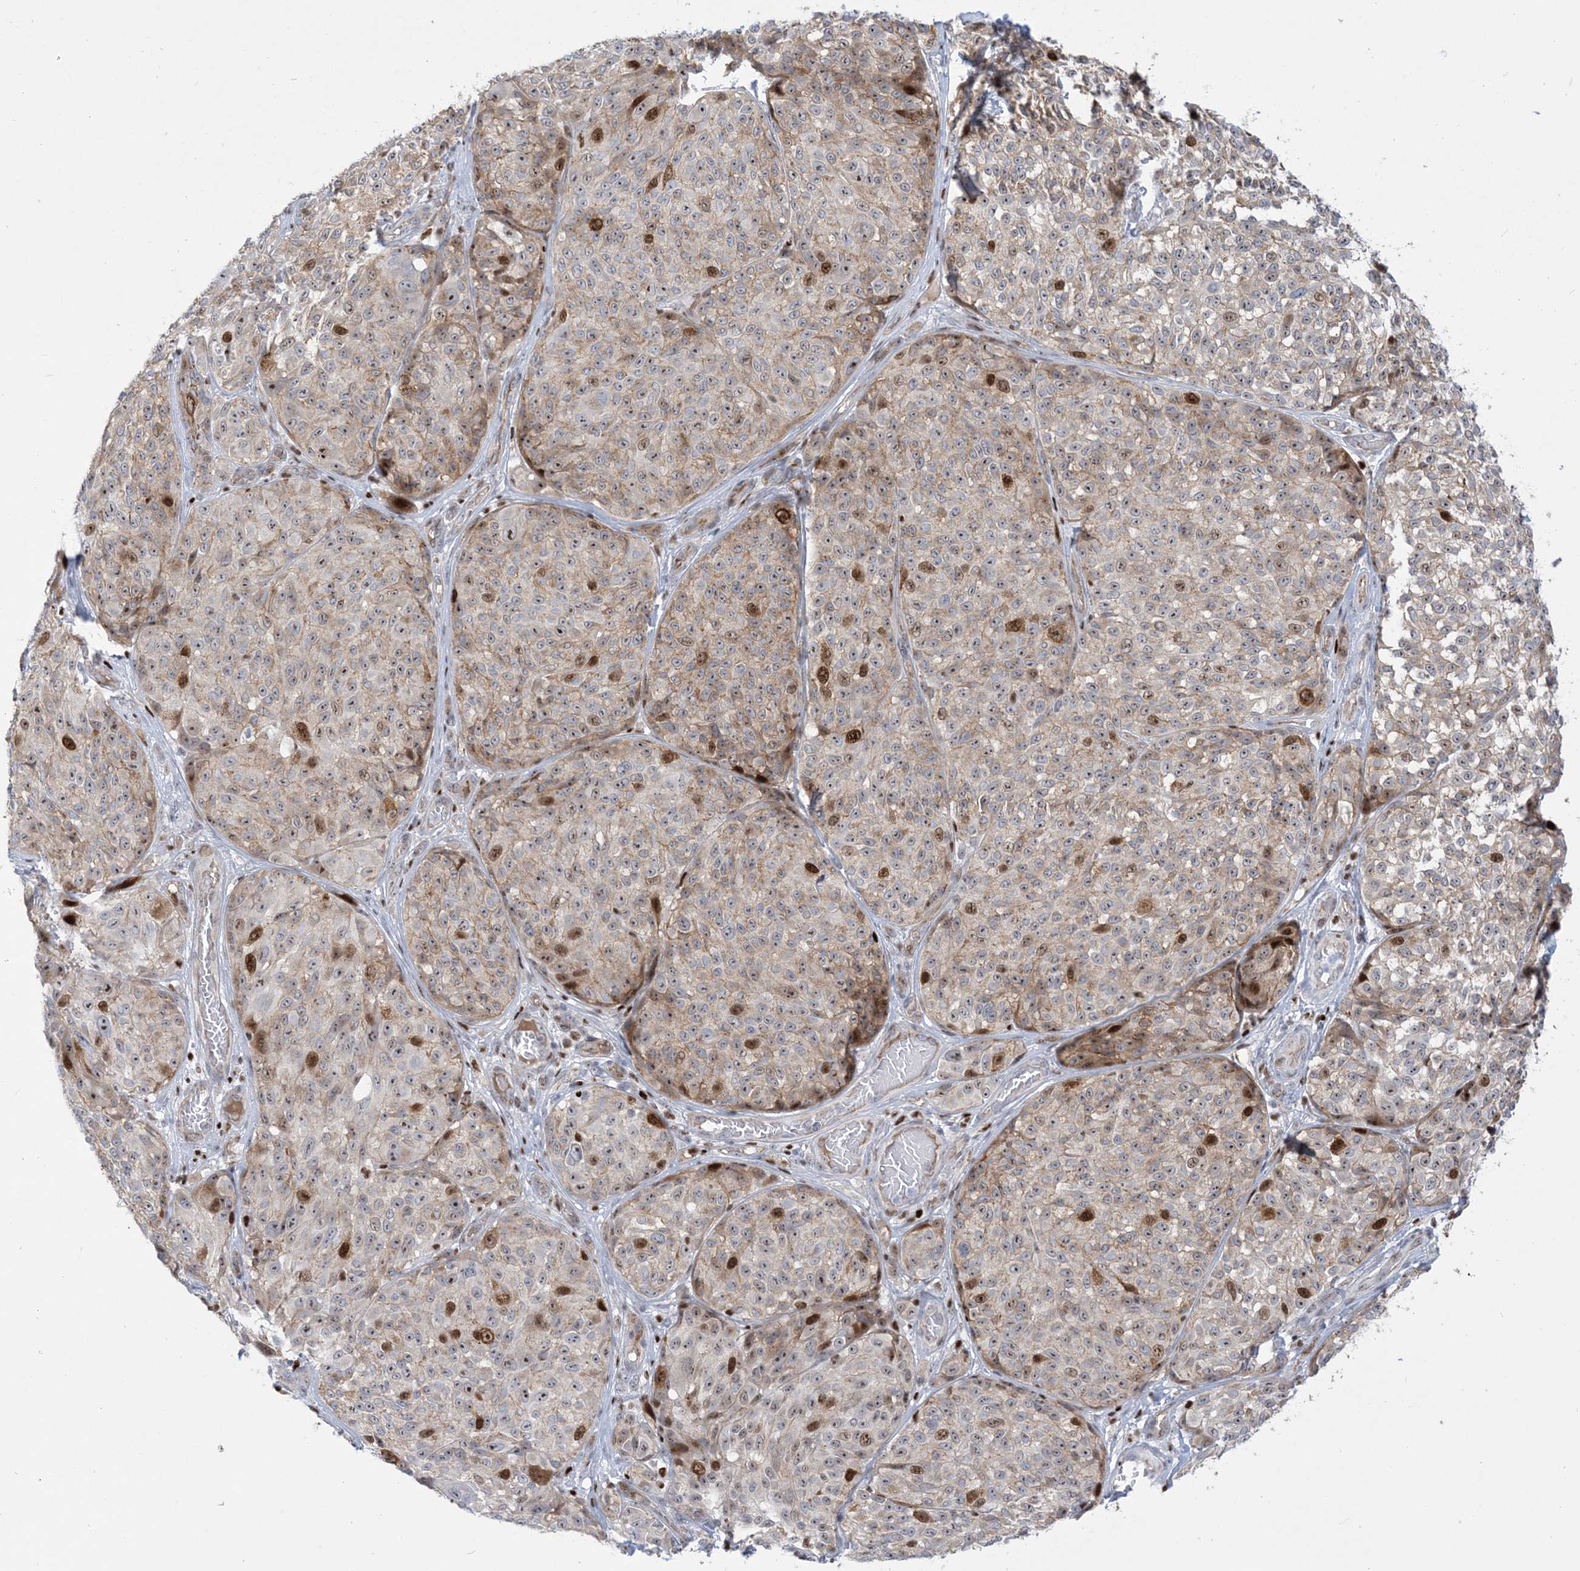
{"staining": {"intensity": "strong", "quantity": "<25%", "location": "nuclear"}, "tissue": "melanoma", "cell_type": "Tumor cells", "image_type": "cancer", "snomed": [{"axis": "morphology", "description": "Malignant melanoma, NOS"}, {"axis": "topography", "description": "Skin"}], "caption": "Melanoma stained with DAB immunohistochemistry displays medium levels of strong nuclear expression in about <25% of tumor cells.", "gene": "MARS2", "patient": {"sex": "male", "age": 83}}